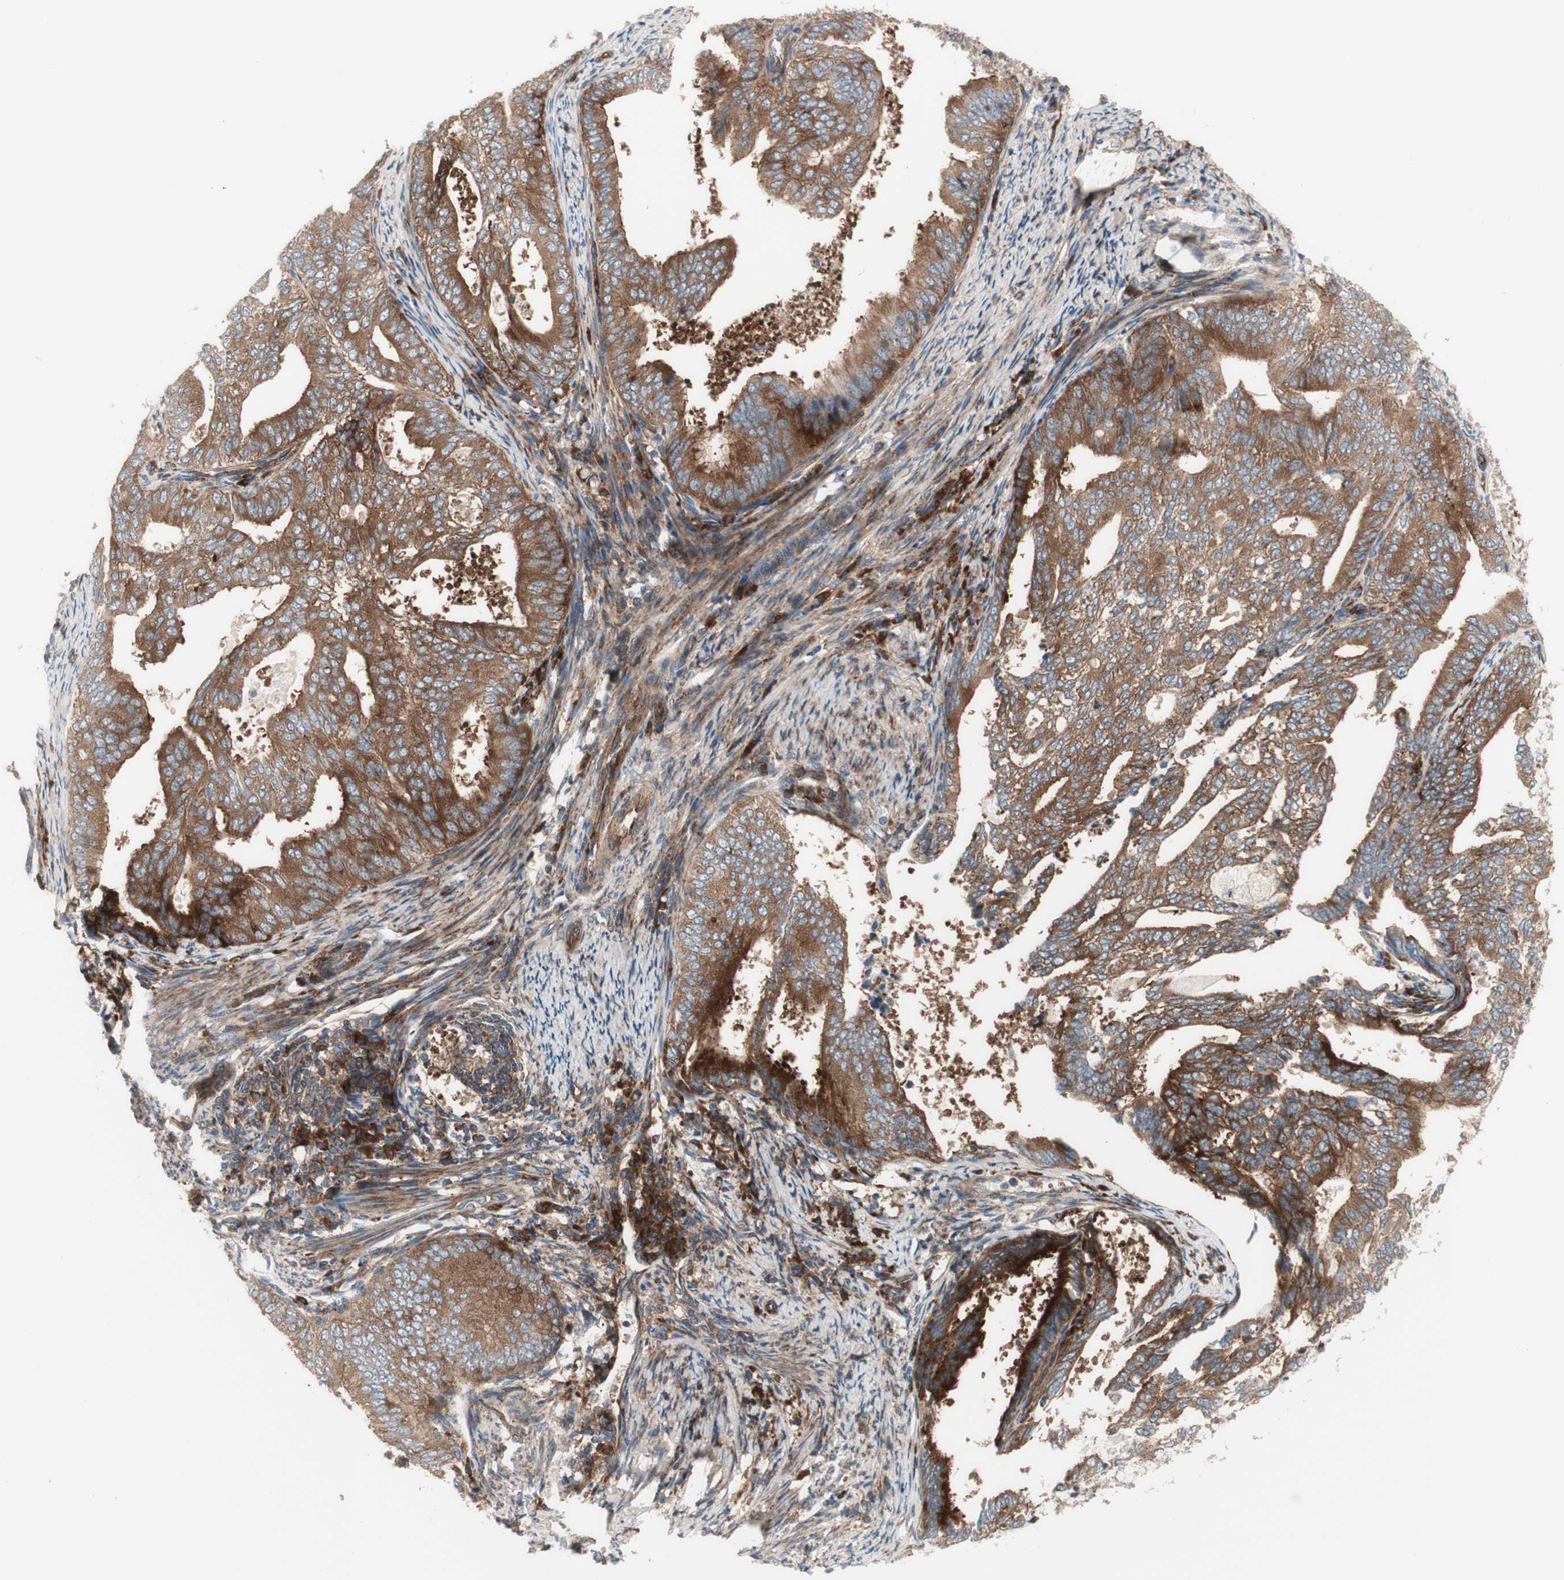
{"staining": {"intensity": "moderate", "quantity": ">75%", "location": "cytoplasmic/membranous"}, "tissue": "endometrial cancer", "cell_type": "Tumor cells", "image_type": "cancer", "snomed": [{"axis": "morphology", "description": "Adenocarcinoma, NOS"}, {"axis": "topography", "description": "Endometrium"}], "caption": "A high-resolution histopathology image shows IHC staining of endometrial adenocarcinoma, which shows moderate cytoplasmic/membranous positivity in approximately >75% of tumor cells. Nuclei are stained in blue.", "gene": "CCN4", "patient": {"sex": "female", "age": 58}}